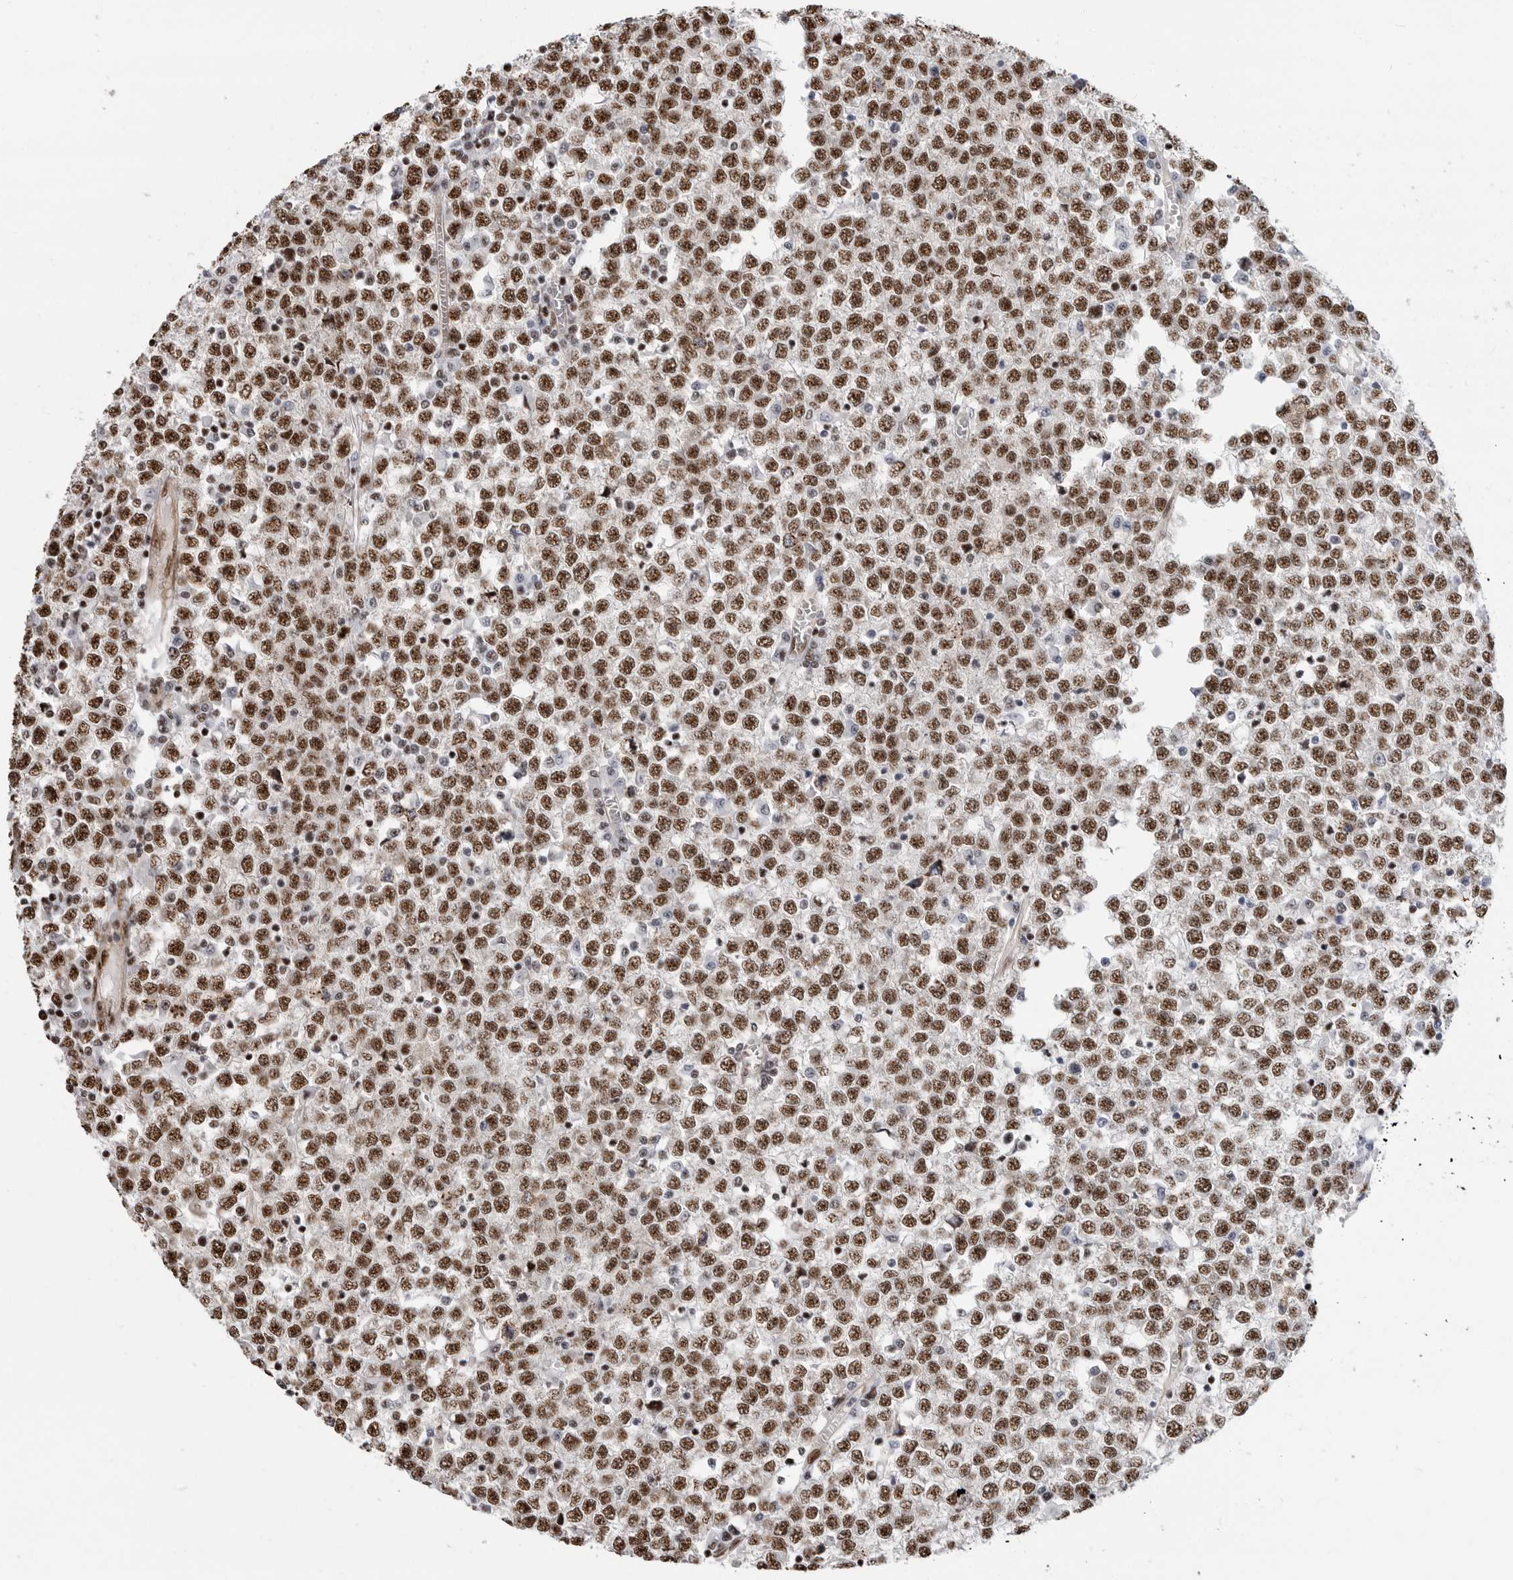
{"staining": {"intensity": "strong", "quantity": ">75%", "location": "nuclear"}, "tissue": "testis cancer", "cell_type": "Tumor cells", "image_type": "cancer", "snomed": [{"axis": "morphology", "description": "Seminoma, NOS"}, {"axis": "topography", "description": "Testis"}], "caption": "Immunohistochemistry (IHC) image of testis seminoma stained for a protein (brown), which exhibits high levels of strong nuclear positivity in approximately >75% of tumor cells.", "gene": "GPATCH2", "patient": {"sex": "male", "age": 65}}